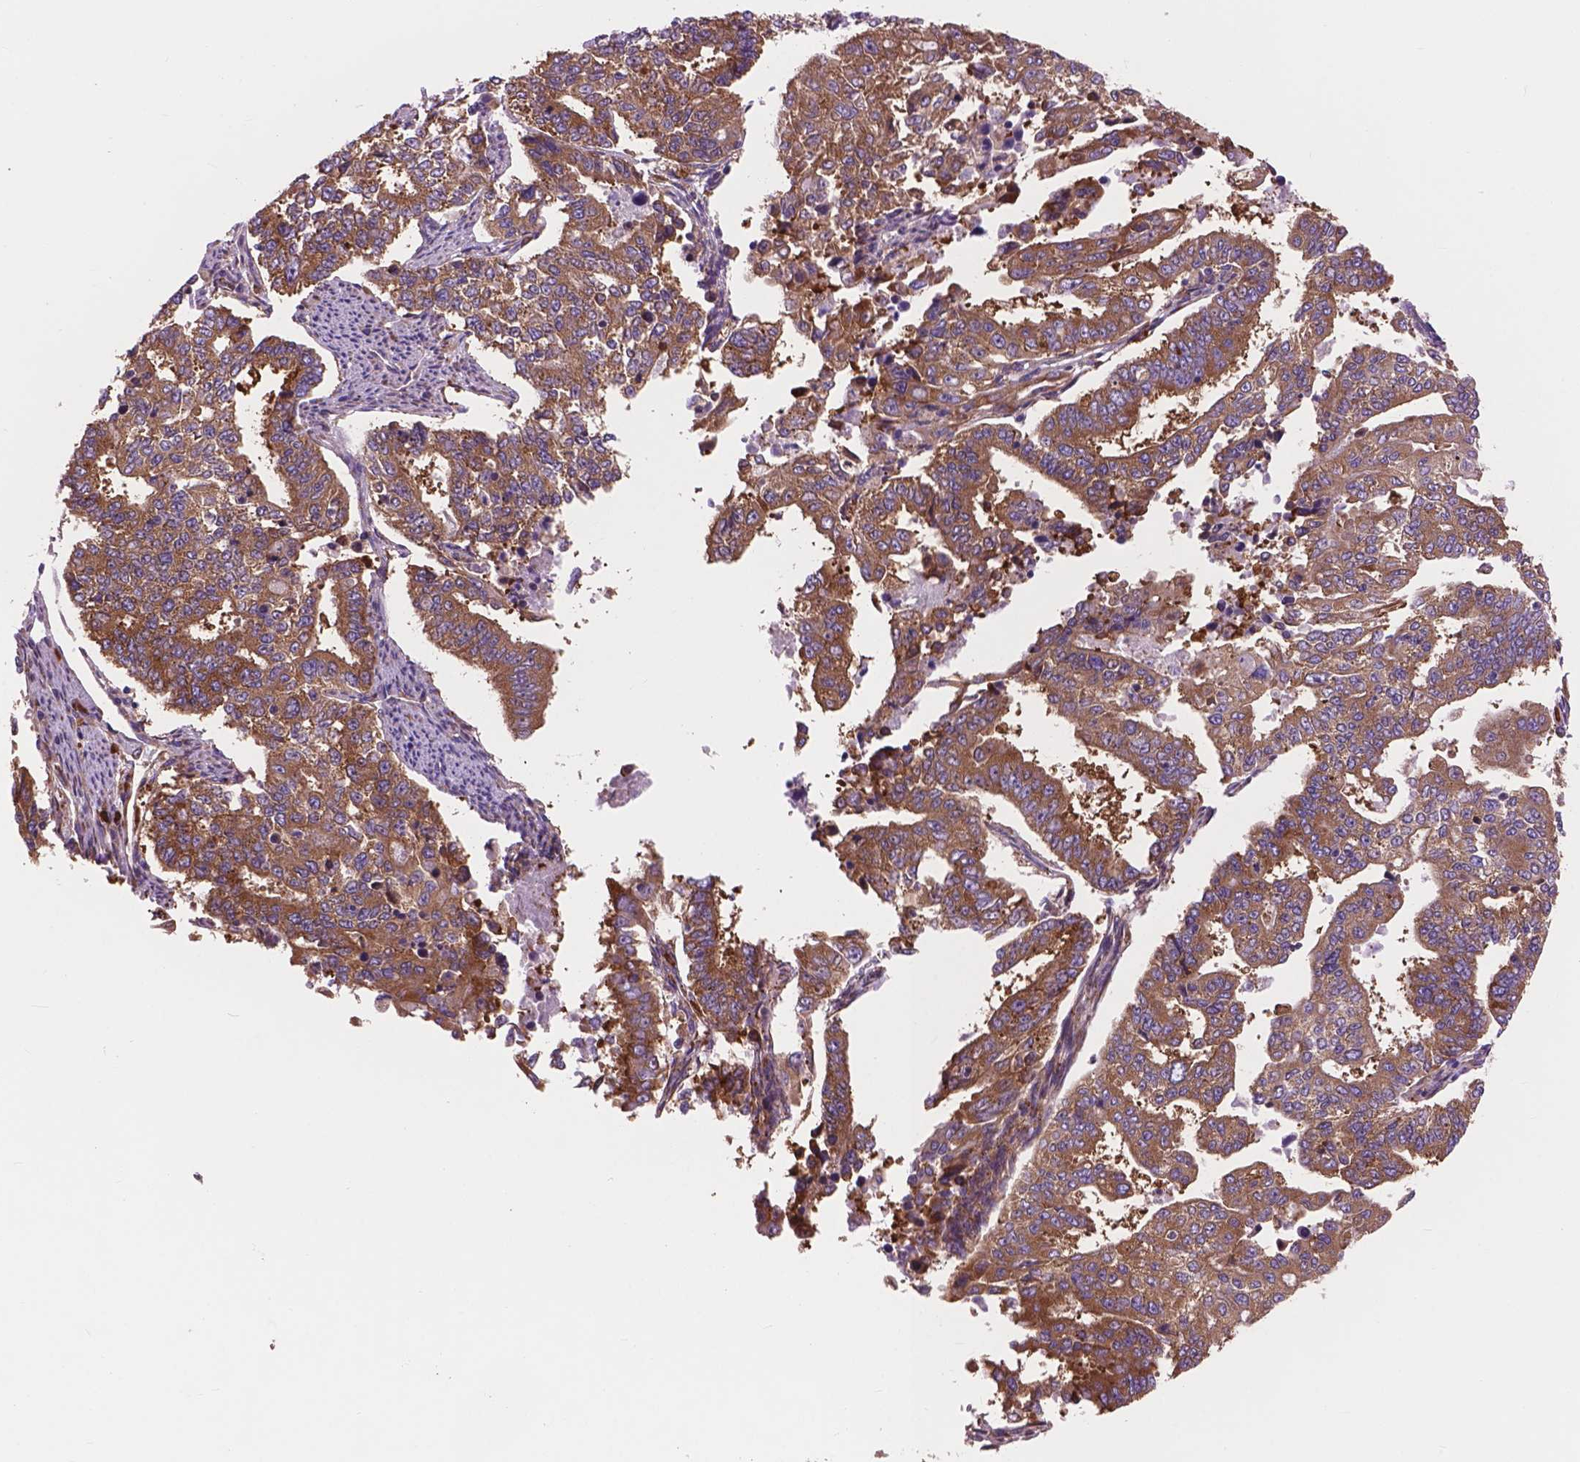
{"staining": {"intensity": "moderate", "quantity": ">75%", "location": "cytoplasmic/membranous"}, "tissue": "endometrial cancer", "cell_type": "Tumor cells", "image_type": "cancer", "snomed": [{"axis": "morphology", "description": "Adenocarcinoma, NOS"}, {"axis": "topography", "description": "Uterus"}], "caption": "Immunohistochemistry (IHC) photomicrograph of human endometrial cancer (adenocarcinoma) stained for a protein (brown), which shows medium levels of moderate cytoplasmic/membranous positivity in approximately >75% of tumor cells.", "gene": "RPL37A", "patient": {"sex": "female", "age": 59}}